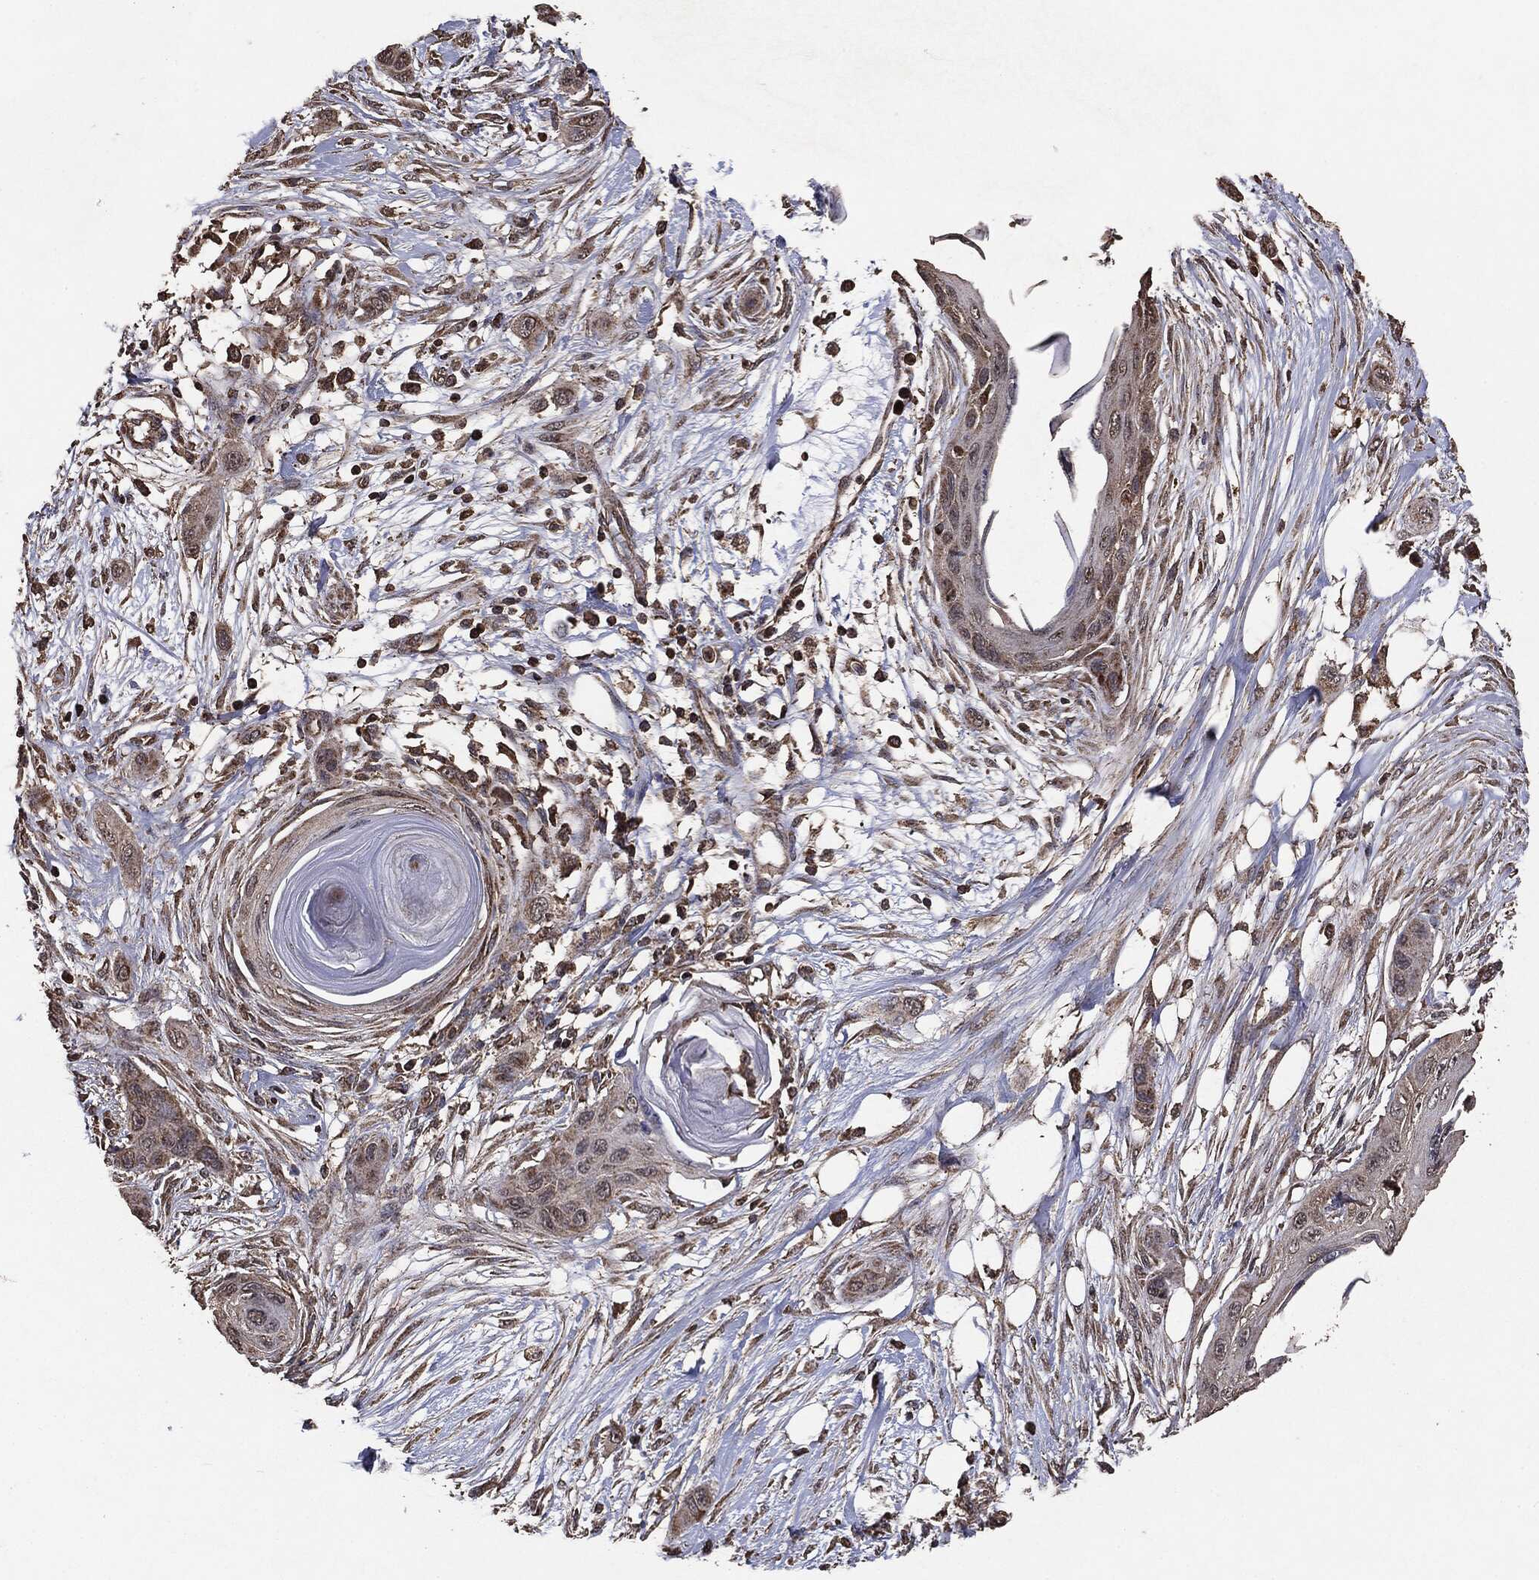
{"staining": {"intensity": "negative", "quantity": "none", "location": "none"}, "tissue": "skin cancer", "cell_type": "Tumor cells", "image_type": "cancer", "snomed": [{"axis": "morphology", "description": "Squamous cell carcinoma, NOS"}, {"axis": "topography", "description": "Skin"}], "caption": "This image is of skin squamous cell carcinoma stained with IHC to label a protein in brown with the nuclei are counter-stained blue. There is no expression in tumor cells. (DAB immunohistochemistry with hematoxylin counter stain).", "gene": "MTOR", "patient": {"sex": "male", "age": 79}}